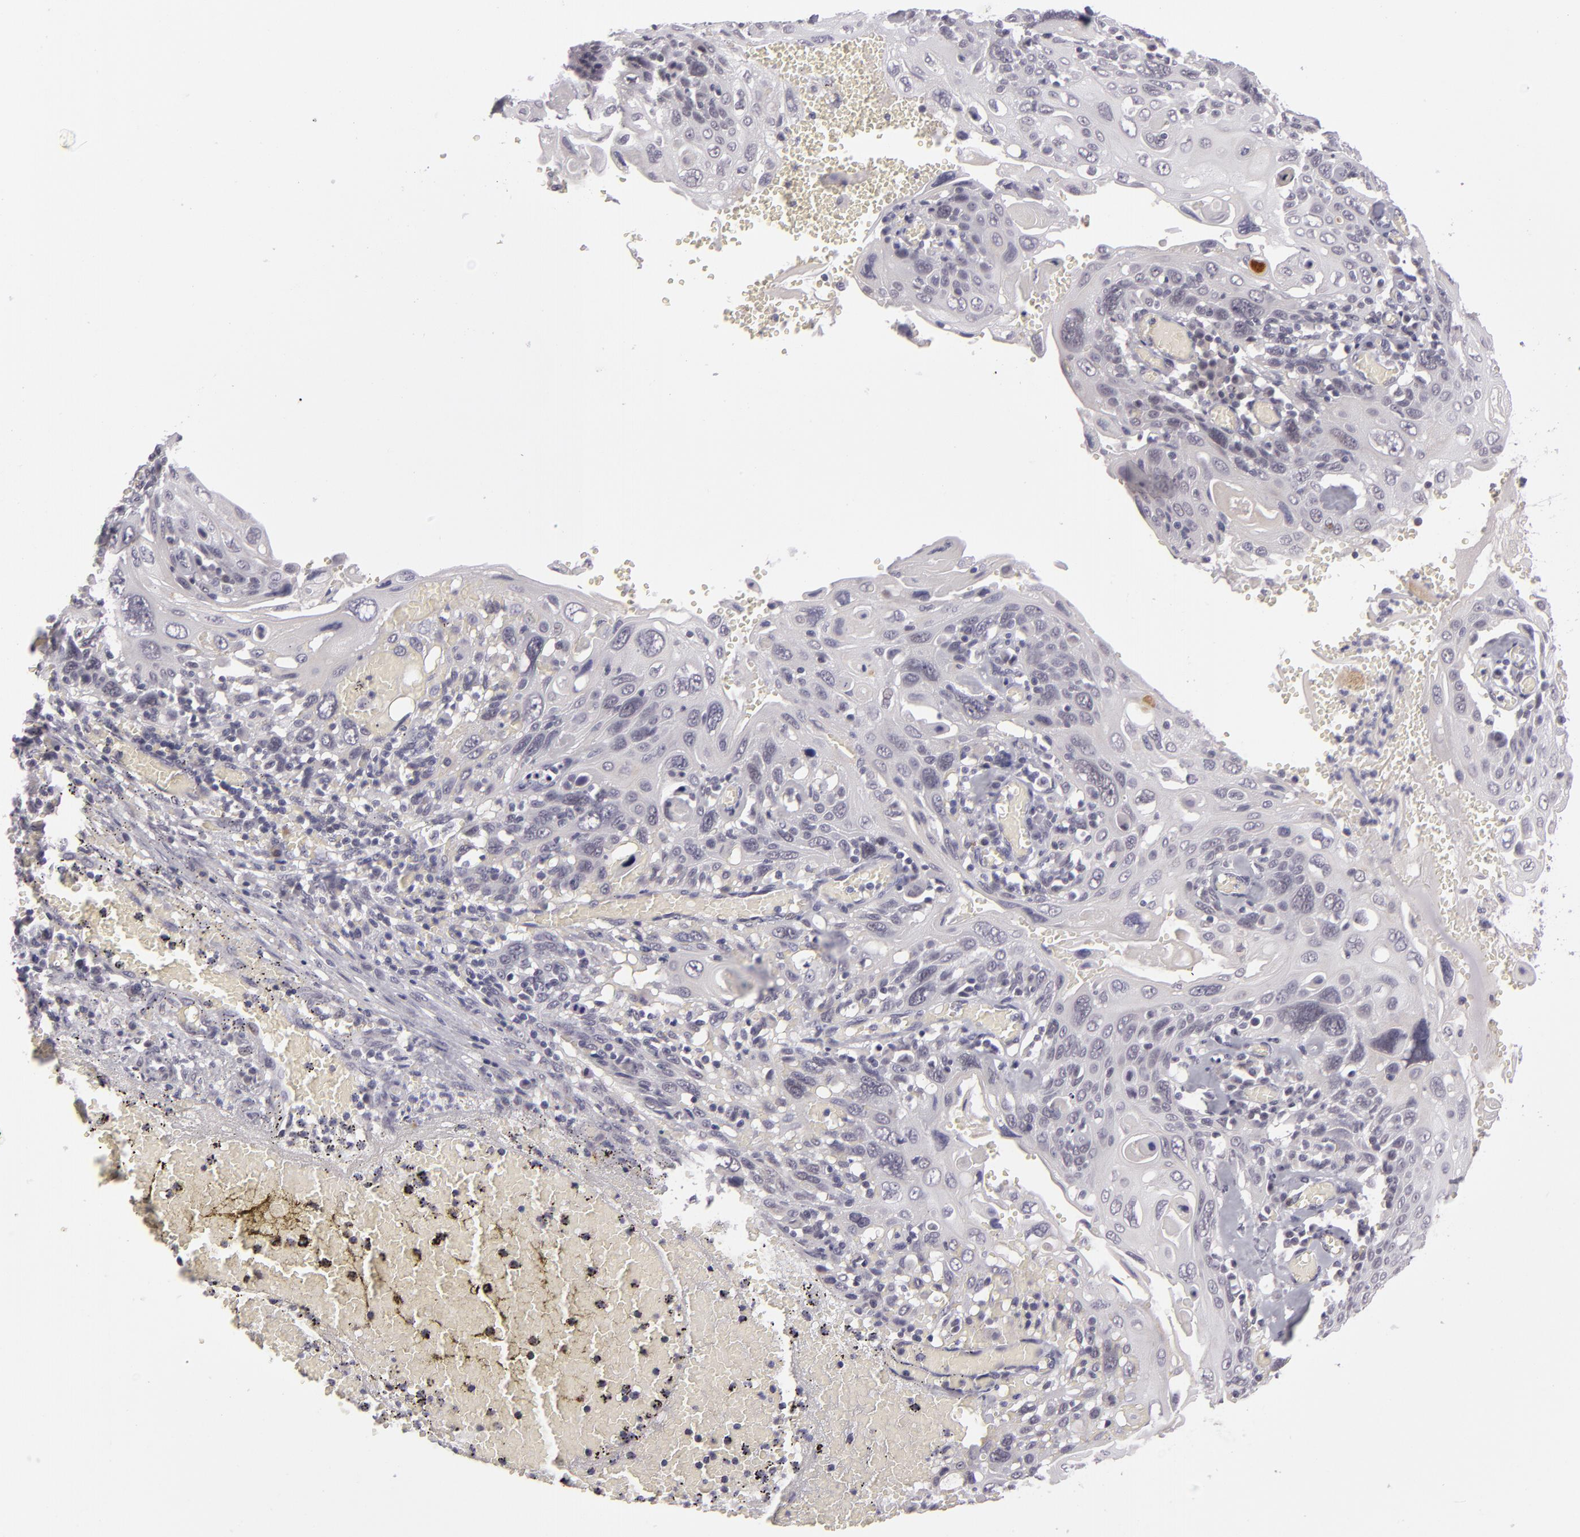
{"staining": {"intensity": "negative", "quantity": "none", "location": "none"}, "tissue": "cervical cancer", "cell_type": "Tumor cells", "image_type": "cancer", "snomed": [{"axis": "morphology", "description": "Squamous cell carcinoma, NOS"}, {"axis": "topography", "description": "Cervix"}], "caption": "Cervical squamous cell carcinoma was stained to show a protein in brown. There is no significant expression in tumor cells. The staining was performed using DAB to visualize the protein expression in brown, while the nuclei were stained in blue with hematoxylin (Magnification: 20x).", "gene": "ZNF205", "patient": {"sex": "female", "age": 54}}